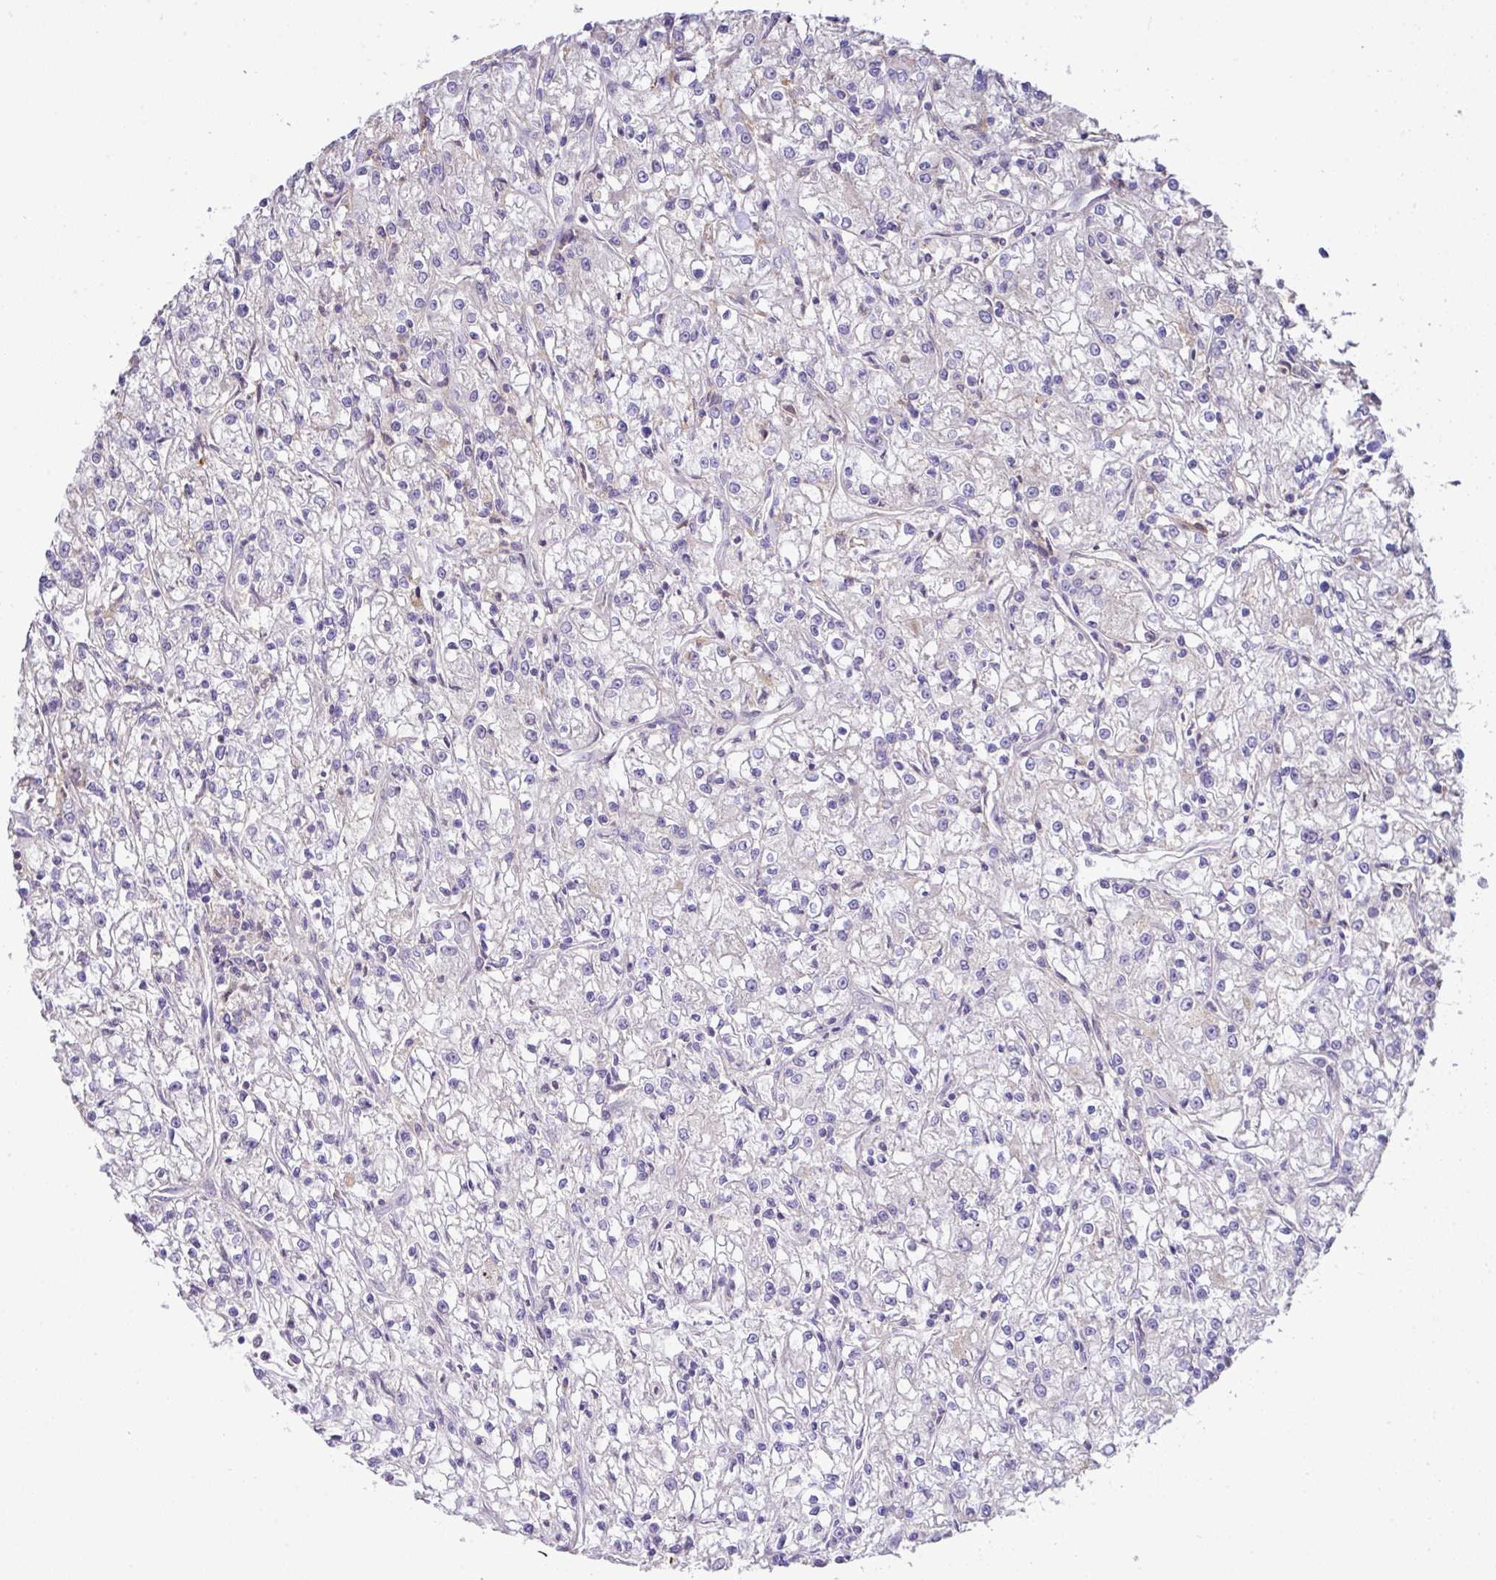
{"staining": {"intensity": "negative", "quantity": "none", "location": "none"}, "tissue": "renal cancer", "cell_type": "Tumor cells", "image_type": "cancer", "snomed": [{"axis": "morphology", "description": "Adenocarcinoma, NOS"}, {"axis": "topography", "description": "Kidney"}], "caption": "The image shows no staining of tumor cells in renal adenocarcinoma.", "gene": "GCNT7", "patient": {"sex": "female", "age": 59}}